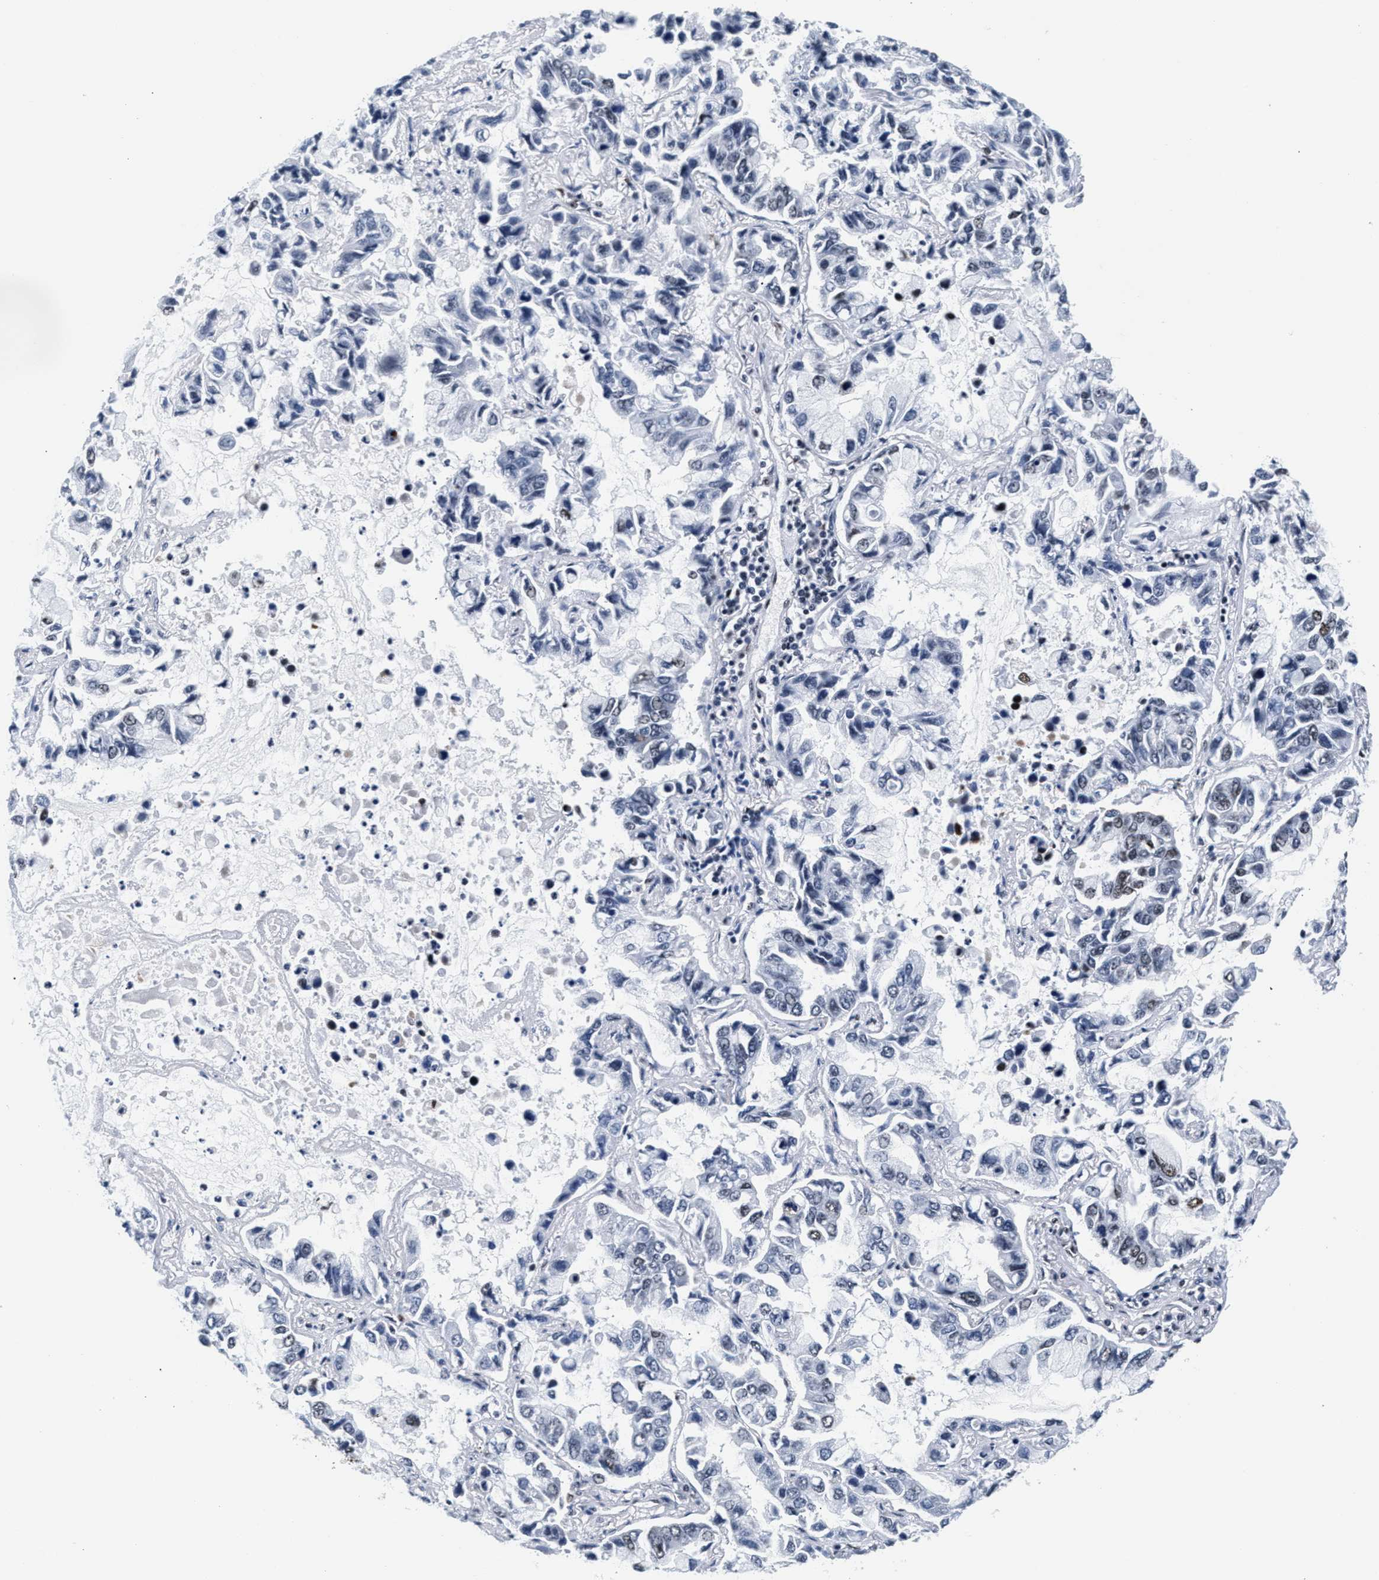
{"staining": {"intensity": "moderate", "quantity": "<25%", "location": "nuclear"}, "tissue": "lung cancer", "cell_type": "Tumor cells", "image_type": "cancer", "snomed": [{"axis": "morphology", "description": "Adenocarcinoma, NOS"}, {"axis": "topography", "description": "Lung"}], "caption": "Human adenocarcinoma (lung) stained with a brown dye shows moderate nuclear positive expression in about <25% of tumor cells.", "gene": "RAD50", "patient": {"sex": "male", "age": 64}}